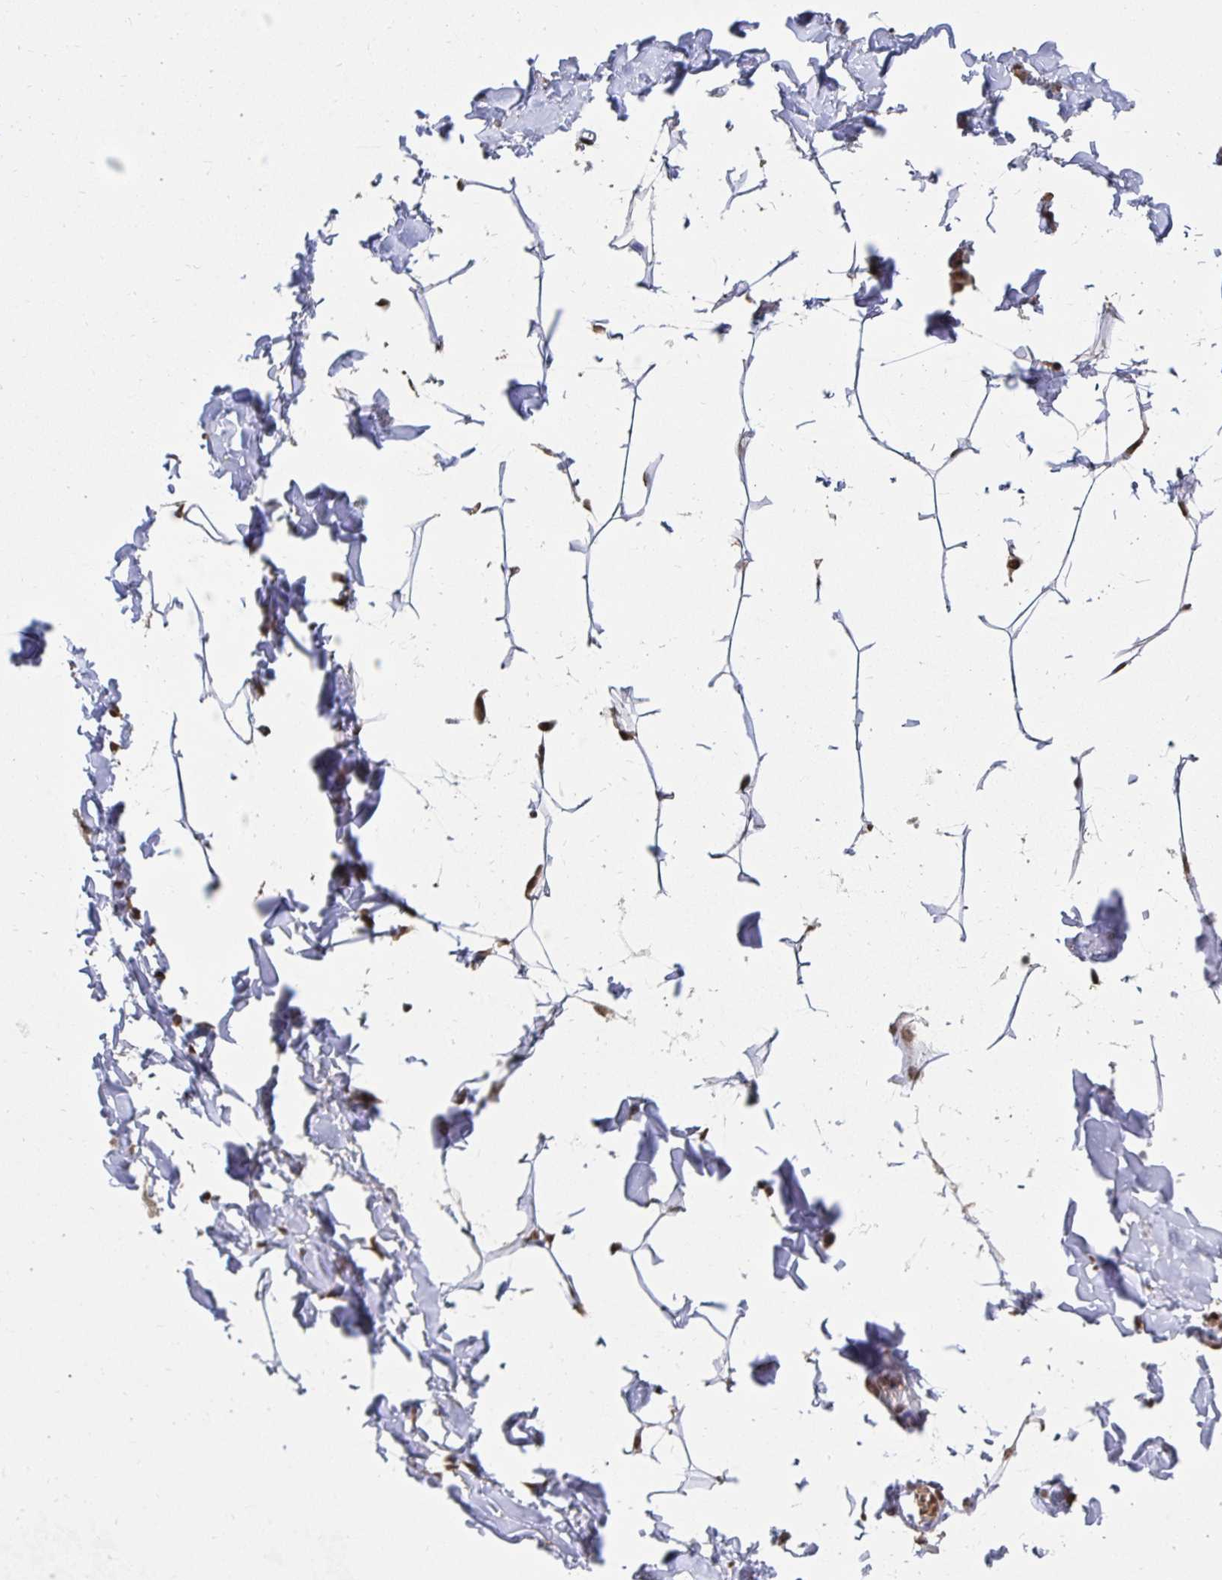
{"staining": {"intensity": "weak", "quantity": ">75%", "location": "cytoplasmic/membranous"}, "tissue": "adipose tissue", "cell_type": "Adipocytes", "image_type": "normal", "snomed": [{"axis": "morphology", "description": "Normal tissue, NOS"}, {"axis": "topography", "description": "Soft tissue"}, {"axis": "topography", "description": "Adipose tissue"}, {"axis": "topography", "description": "Vascular tissue"}, {"axis": "topography", "description": "Peripheral nerve tissue"}], "caption": "Protein staining exhibits weak cytoplasmic/membranous positivity in about >75% of adipocytes in unremarkable adipose tissue. (DAB (3,3'-diaminobenzidine) = brown stain, brightfield microscopy at high magnification).", "gene": "GTF3C6", "patient": {"sex": "male", "age": 29}}